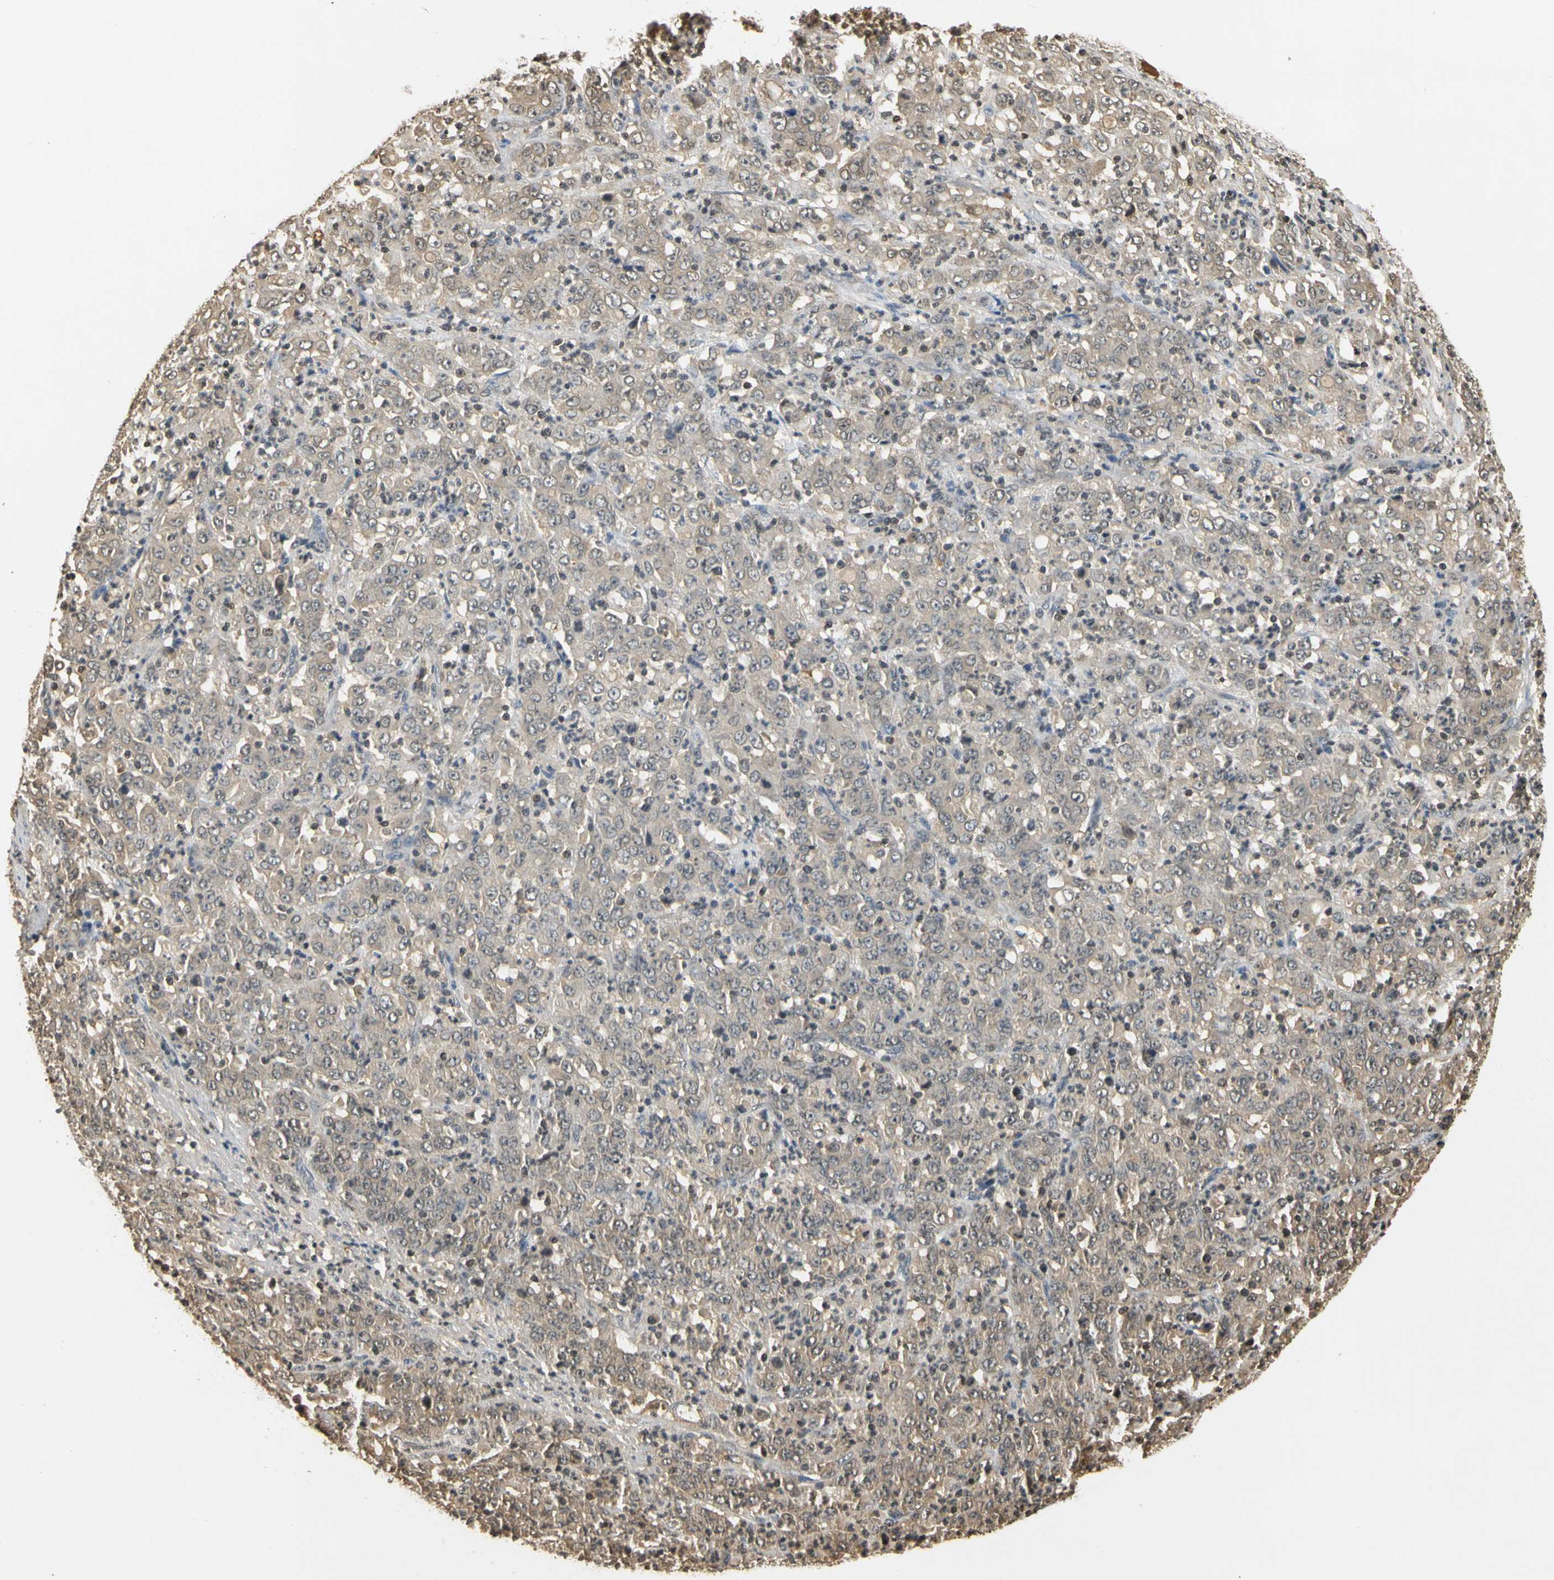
{"staining": {"intensity": "weak", "quantity": ">75%", "location": "cytoplasmic/membranous"}, "tissue": "stomach cancer", "cell_type": "Tumor cells", "image_type": "cancer", "snomed": [{"axis": "morphology", "description": "Adenocarcinoma, NOS"}, {"axis": "topography", "description": "Stomach, lower"}], "caption": "Immunohistochemistry (IHC) of human adenocarcinoma (stomach) displays low levels of weak cytoplasmic/membranous positivity in about >75% of tumor cells. (Stains: DAB in brown, nuclei in blue, Microscopy: brightfield microscopy at high magnification).", "gene": "SOD1", "patient": {"sex": "female", "age": 71}}